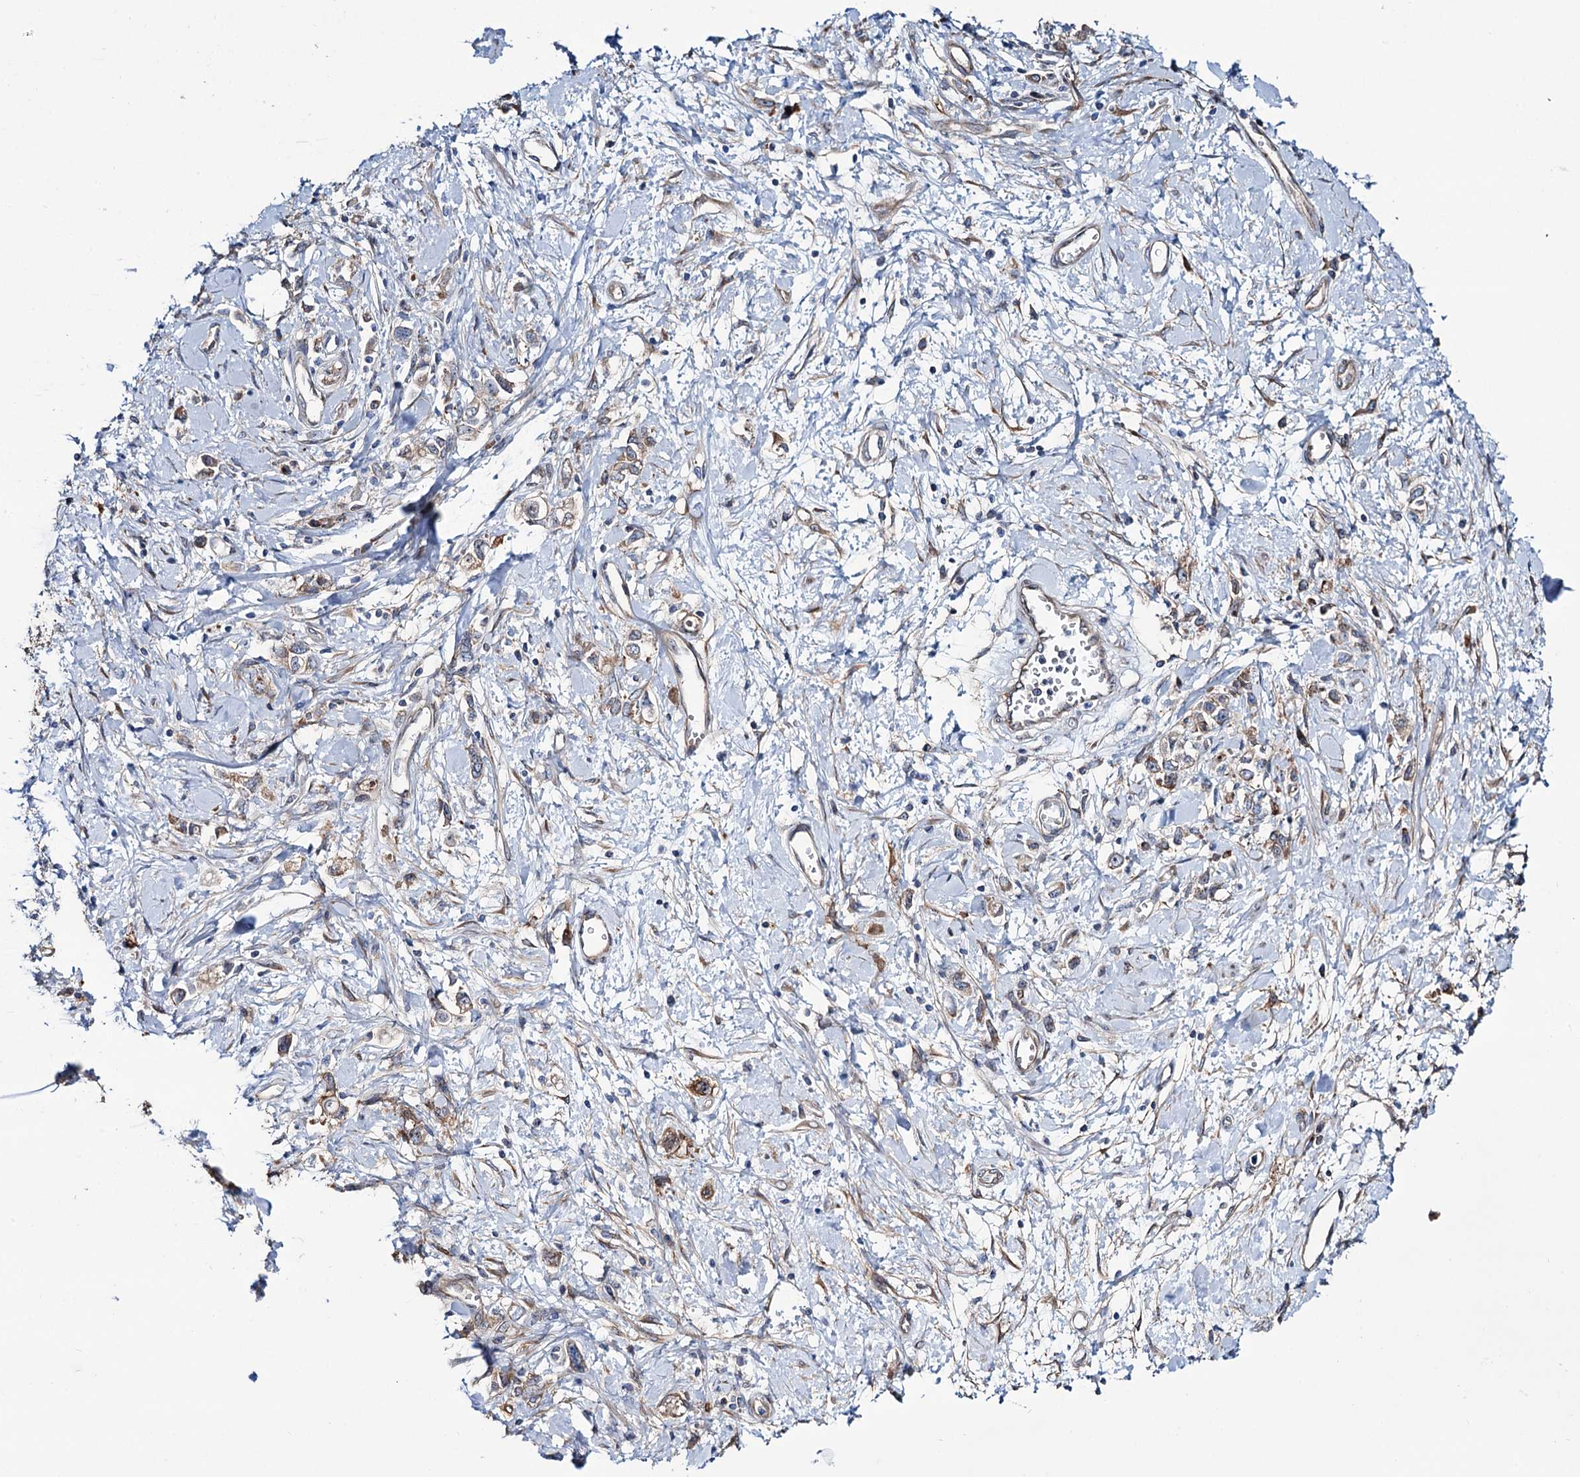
{"staining": {"intensity": "moderate", "quantity": ">75%", "location": "cytoplasmic/membranous"}, "tissue": "stomach cancer", "cell_type": "Tumor cells", "image_type": "cancer", "snomed": [{"axis": "morphology", "description": "Adenocarcinoma, NOS"}, {"axis": "topography", "description": "Stomach"}], "caption": "Human stomach adenocarcinoma stained with a protein marker shows moderate staining in tumor cells.", "gene": "PTDSS2", "patient": {"sex": "female", "age": 76}}